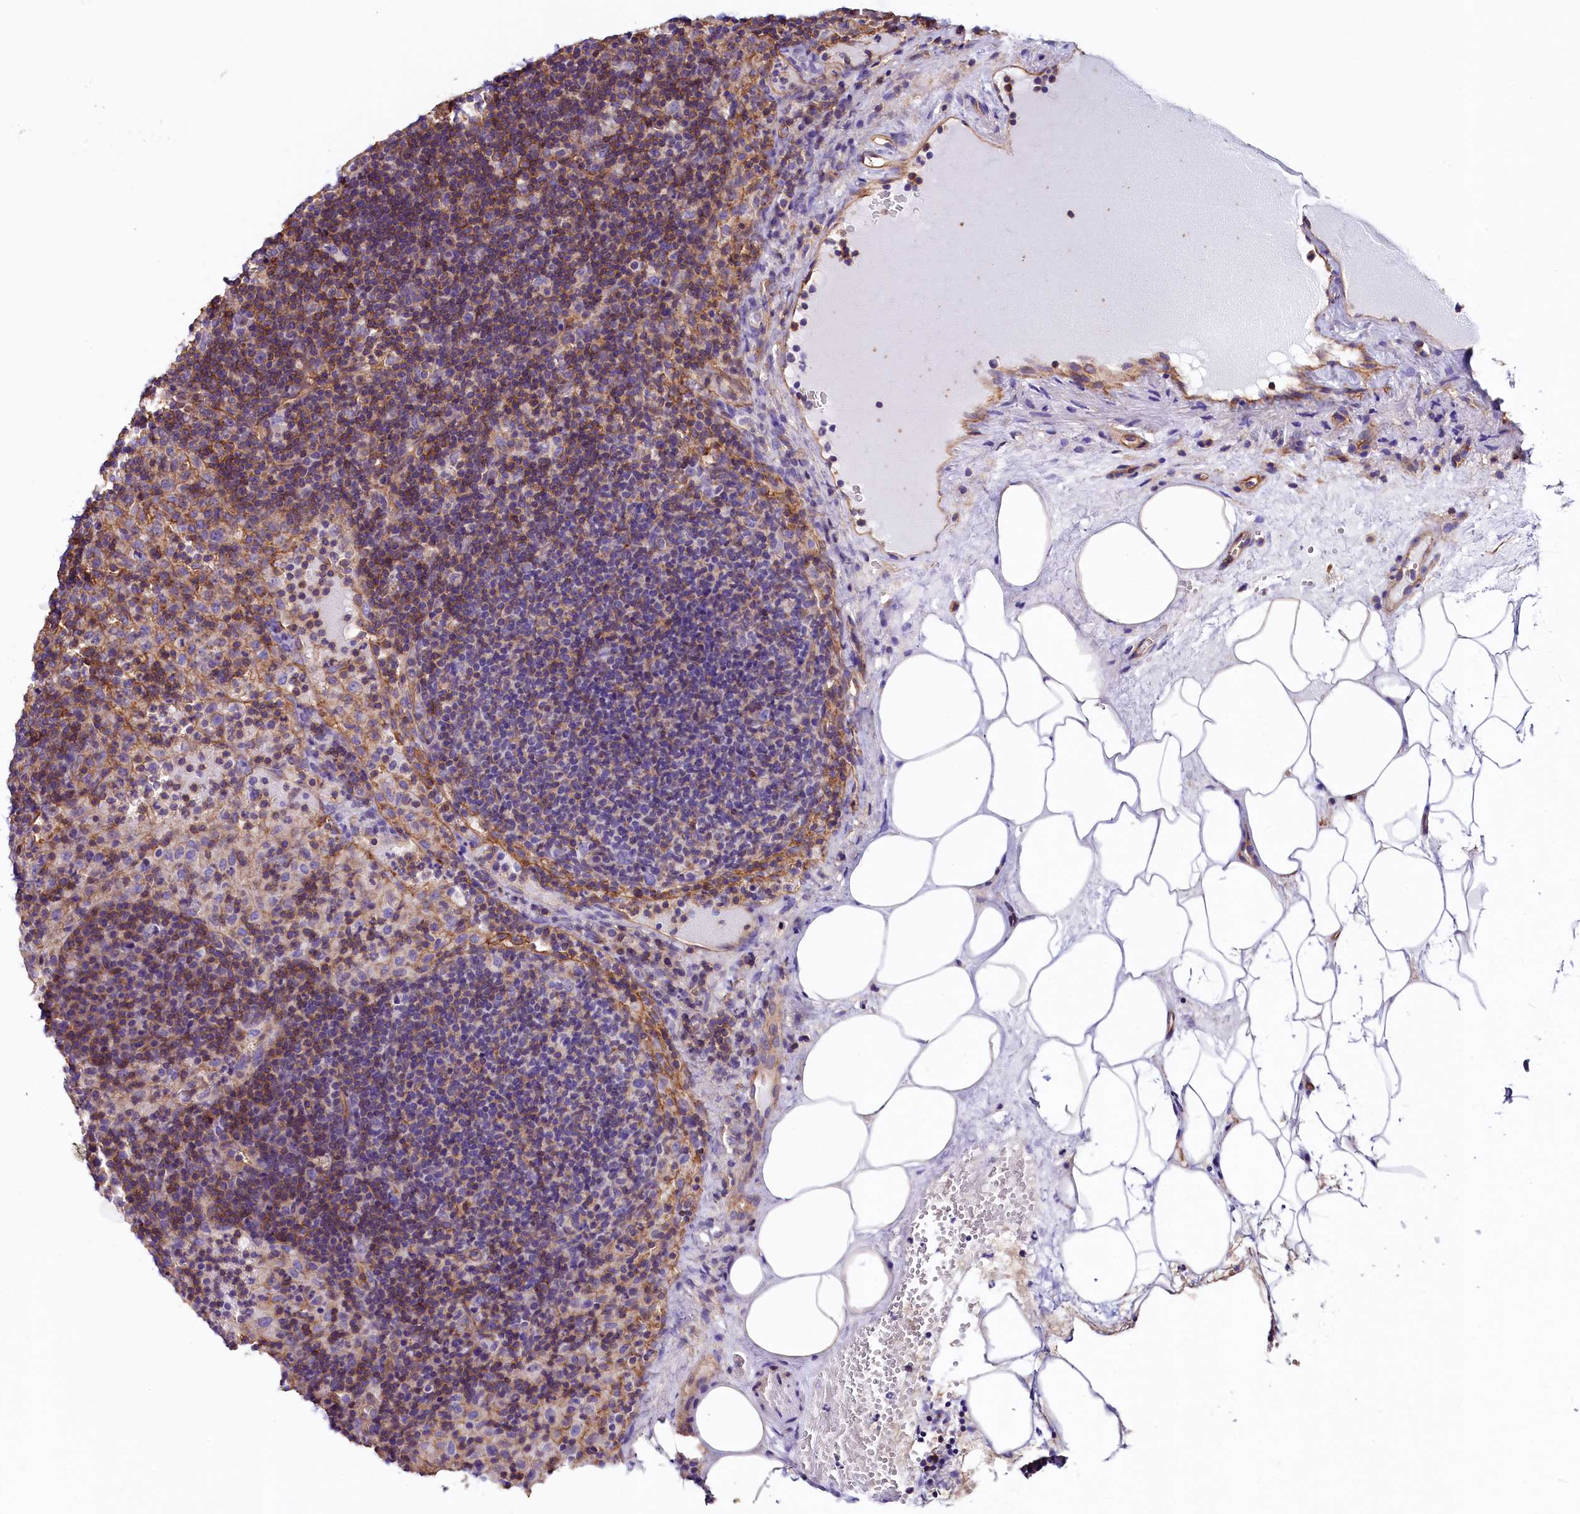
{"staining": {"intensity": "negative", "quantity": "none", "location": "none"}, "tissue": "lymph node", "cell_type": "Germinal center cells", "image_type": "normal", "snomed": [{"axis": "morphology", "description": "Normal tissue, NOS"}, {"axis": "topography", "description": "Lymph node"}], "caption": "This is an IHC micrograph of normal human lymph node. There is no expression in germinal center cells.", "gene": "ATP2B4", "patient": {"sex": "female", "age": 70}}